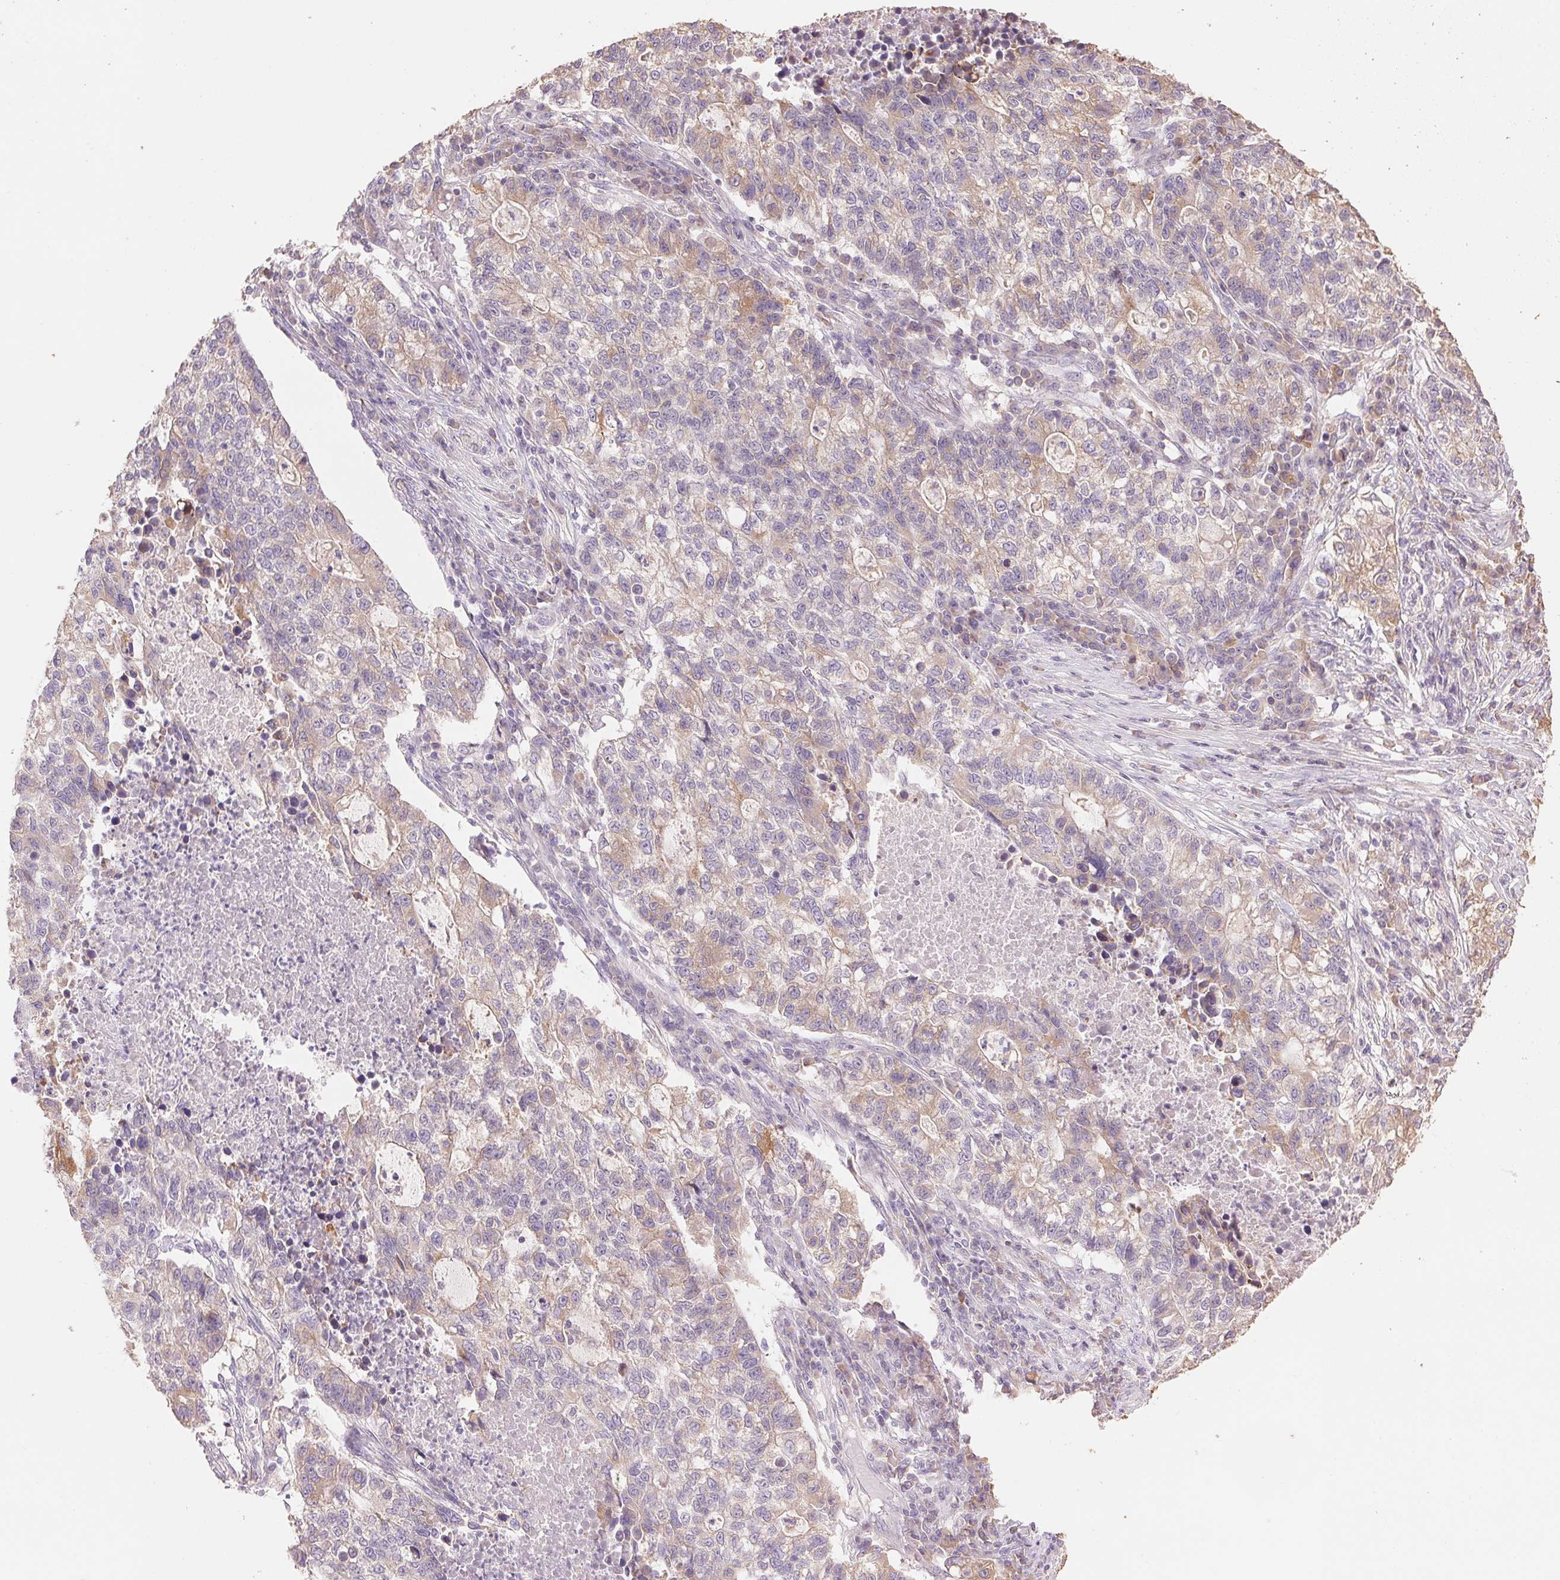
{"staining": {"intensity": "weak", "quantity": "25%-75%", "location": "cytoplasmic/membranous"}, "tissue": "lung cancer", "cell_type": "Tumor cells", "image_type": "cancer", "snomed": [{"axis": "morphology", "description": "Adenocarcinoma, NOS"}, {"axis": "topography", "description": "Lung"}], "caption": "A low amount of weak cytoplasmic/membranous staining is appreciated in approximately 25%-75% of tumor cells in lung adenocarcinoma tissue.", "gene": "LYZL6", "patient": {"sex": "male", "age": 57}}